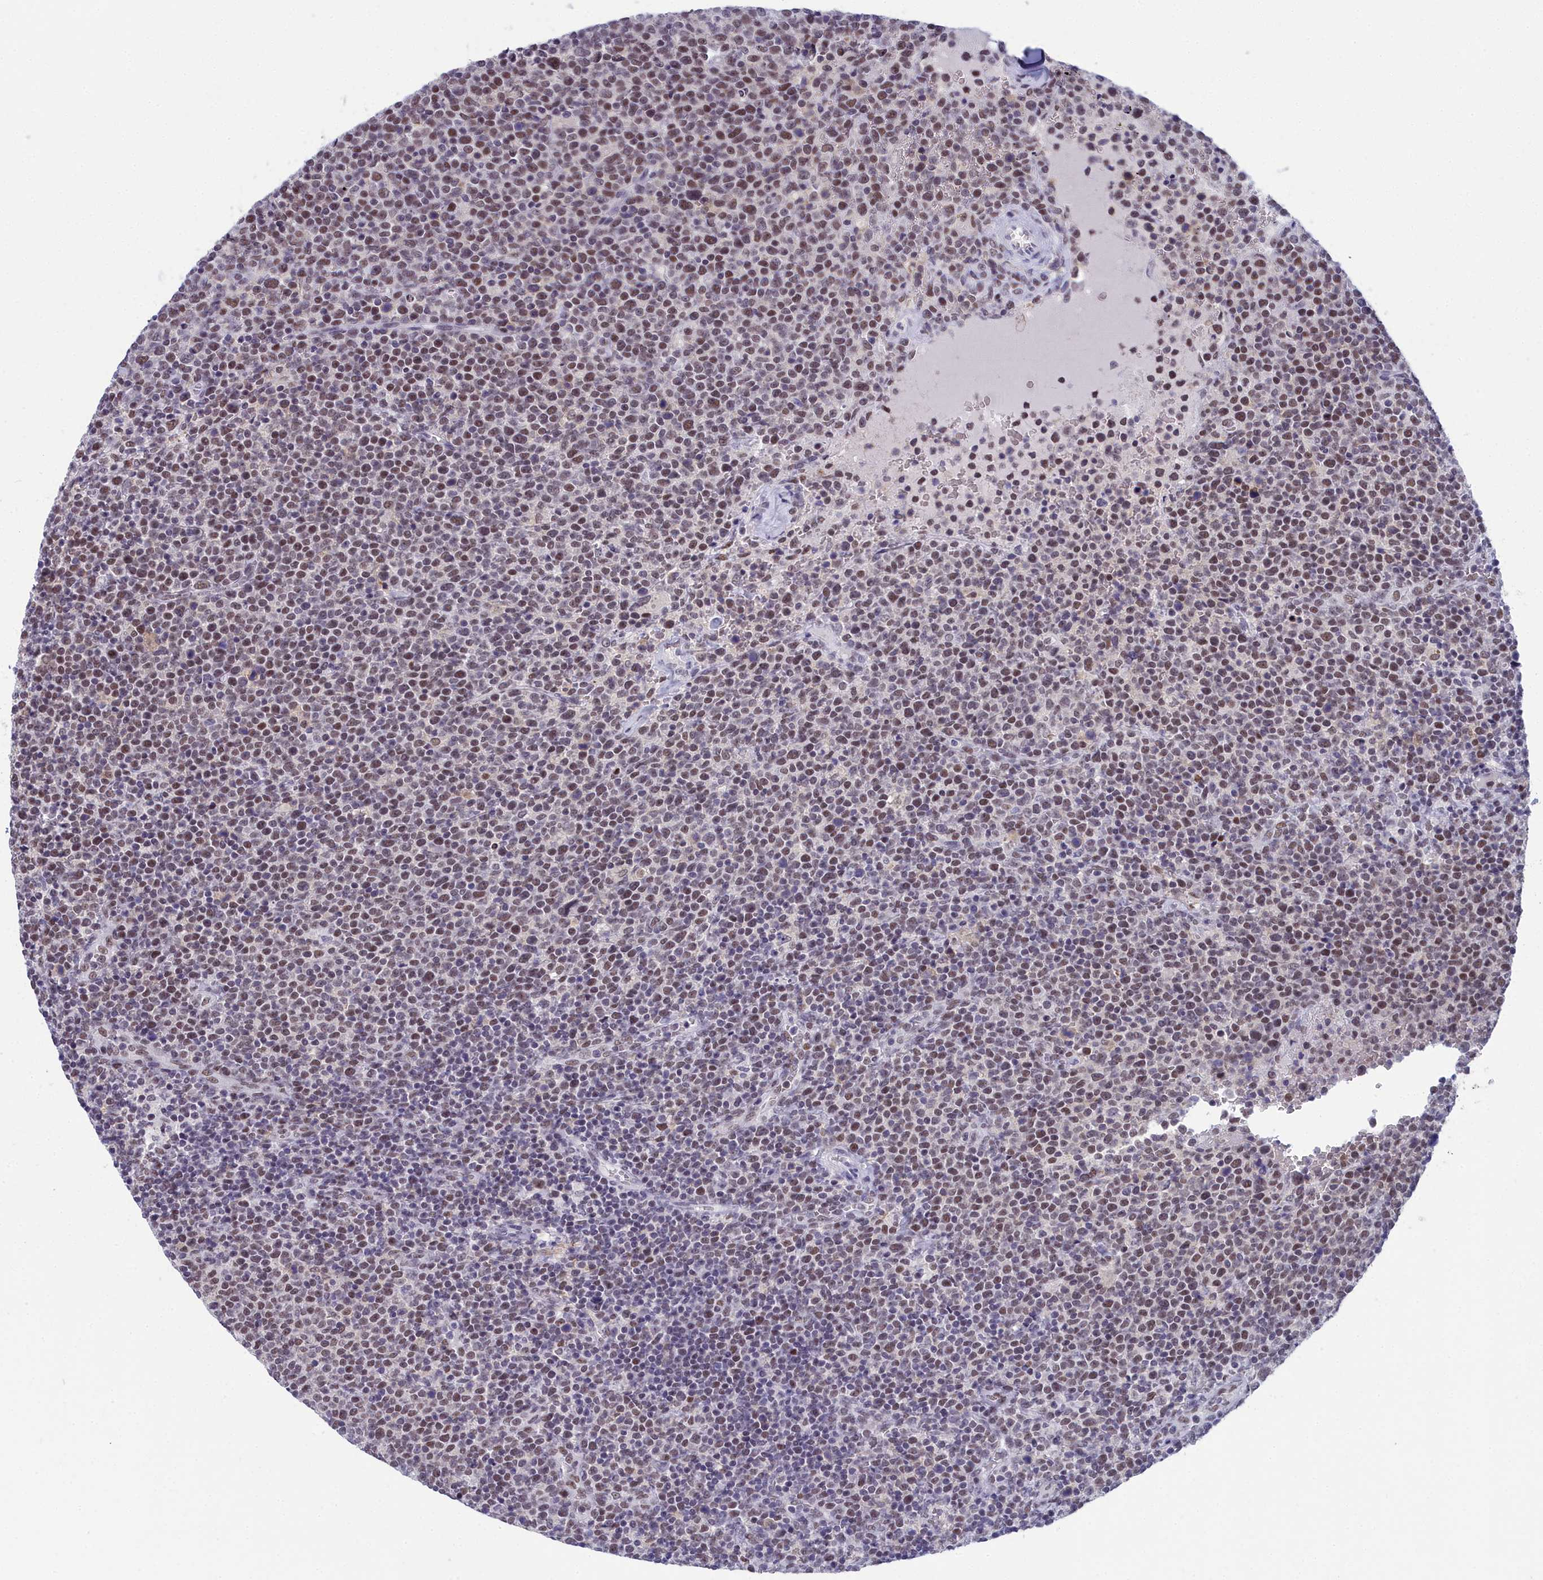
{"staining": {"intensity": "moderate", "quantity": "25%-75%", "location": "nuclear"}, "tissue": "lymphoma", "cell_type": "Tumor cells", "image_type": "cancer", "snomed": [{"axis": "morphology", "description": "Malignant lymphoma, non-Hodgkin's type, High grade"}, {"axis": "topography", "description": "Lymph node"}], "caption": "This image shows IHC staining of human lymphoma, with medium moderate nuclear positivity in about 25%-75% of tumor cells.", "gene": "CCDC97", "patient": {"sex": "male", "age": 61}}